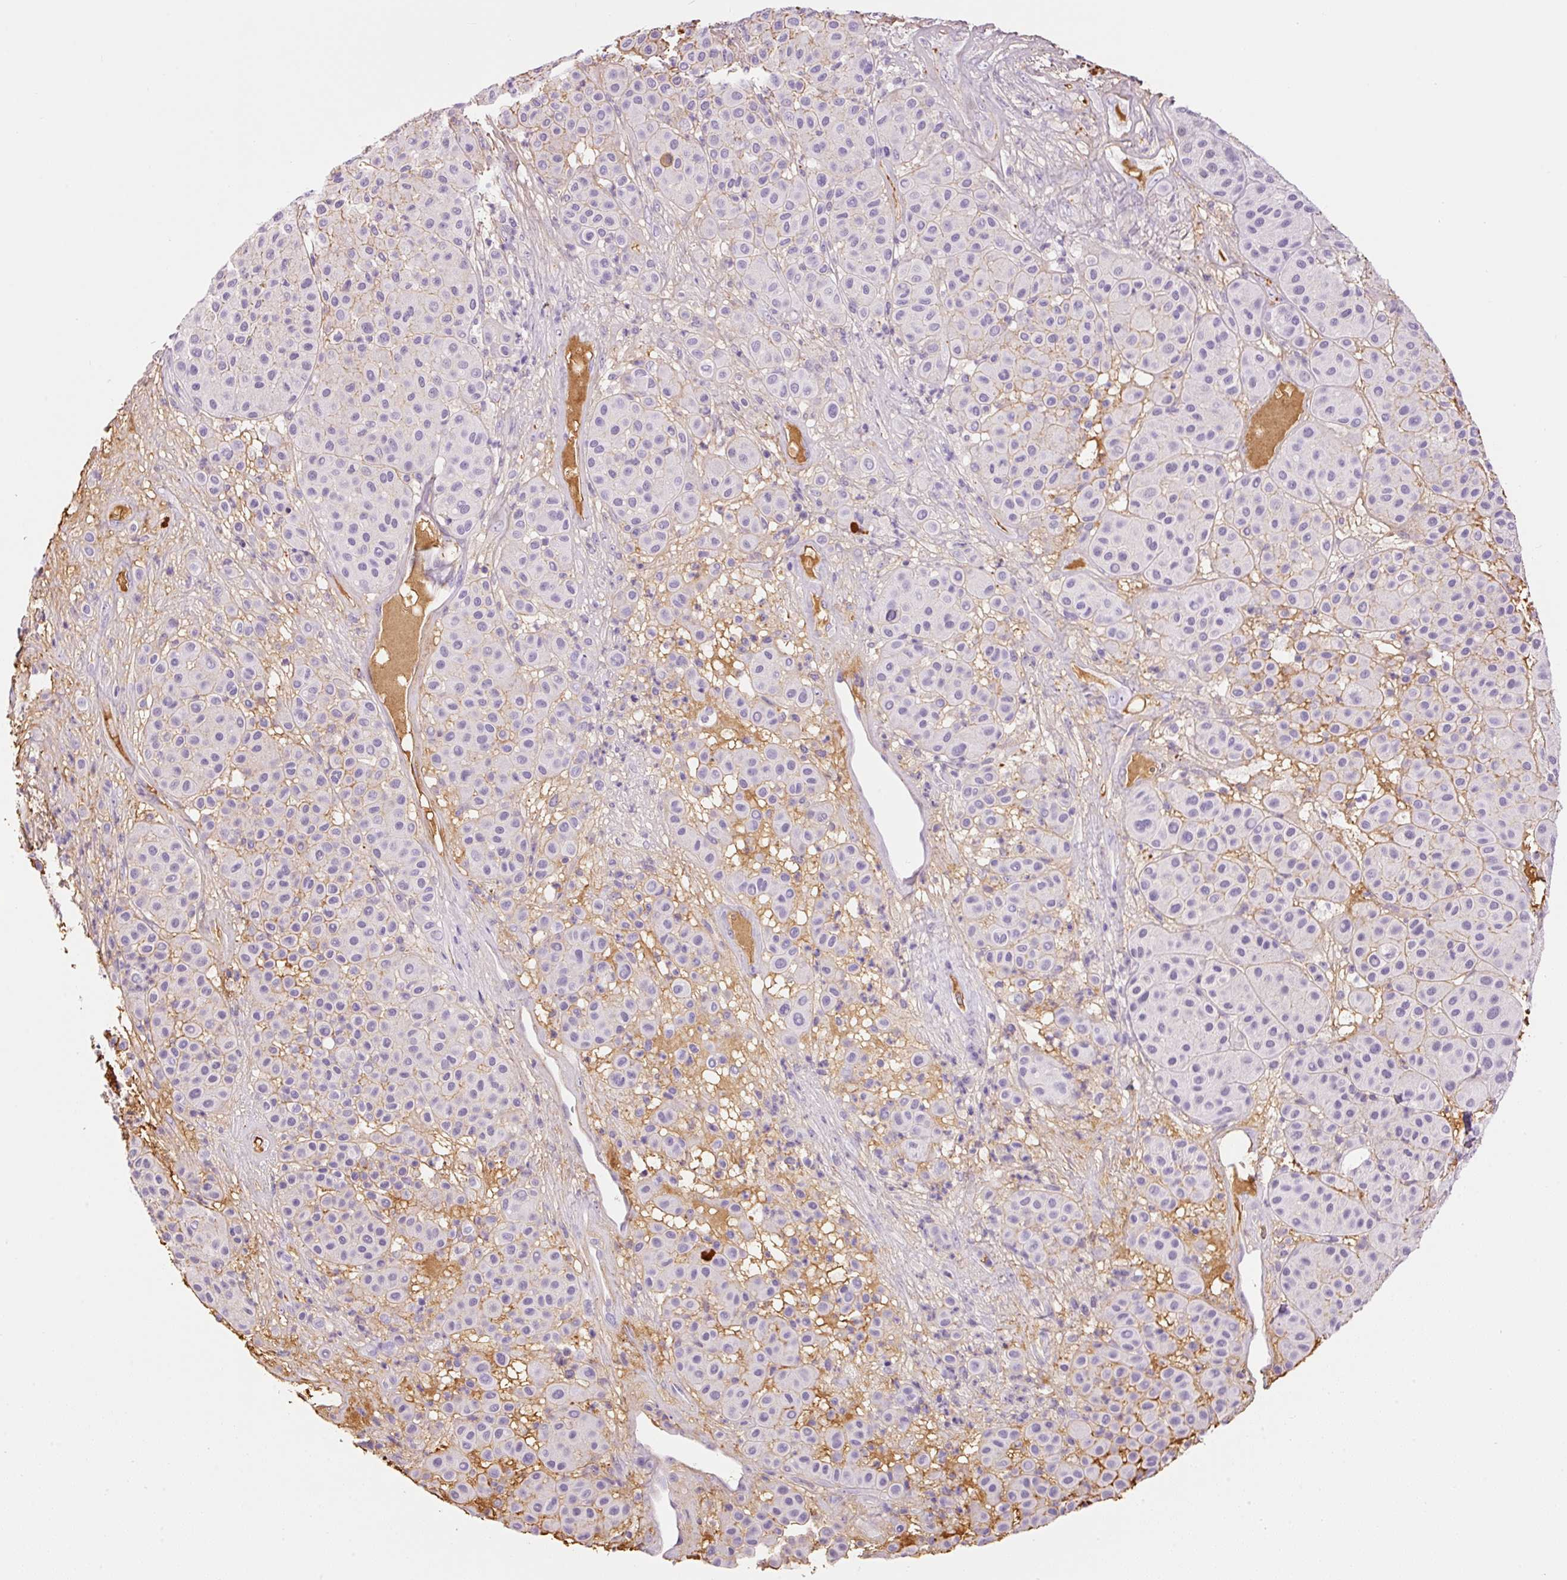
{"staining": {"intensity": "moderate", "quantity": "<25%", "location": "cytoplasmic/membranous"}, "tissue": "melanoma", "cell_type": "Tumor cells", "image_type": "cancer", "snomed": [{"axis": "morphology", "description": "Malignant melanoma, Metastatic site"}, {"axis": "topography", "description": "Smooth muscle"}], "caption": "Protein positivity by immunohistochemistry reveals moderate cytoplasmic/membranous staining in approximately <25% of tumor cells in melanoma. (Brightfield microscopy of DAB IHC at high magnification).", "gene": "PRPF38B", "patient": {"sex": "male", "age": 41}}